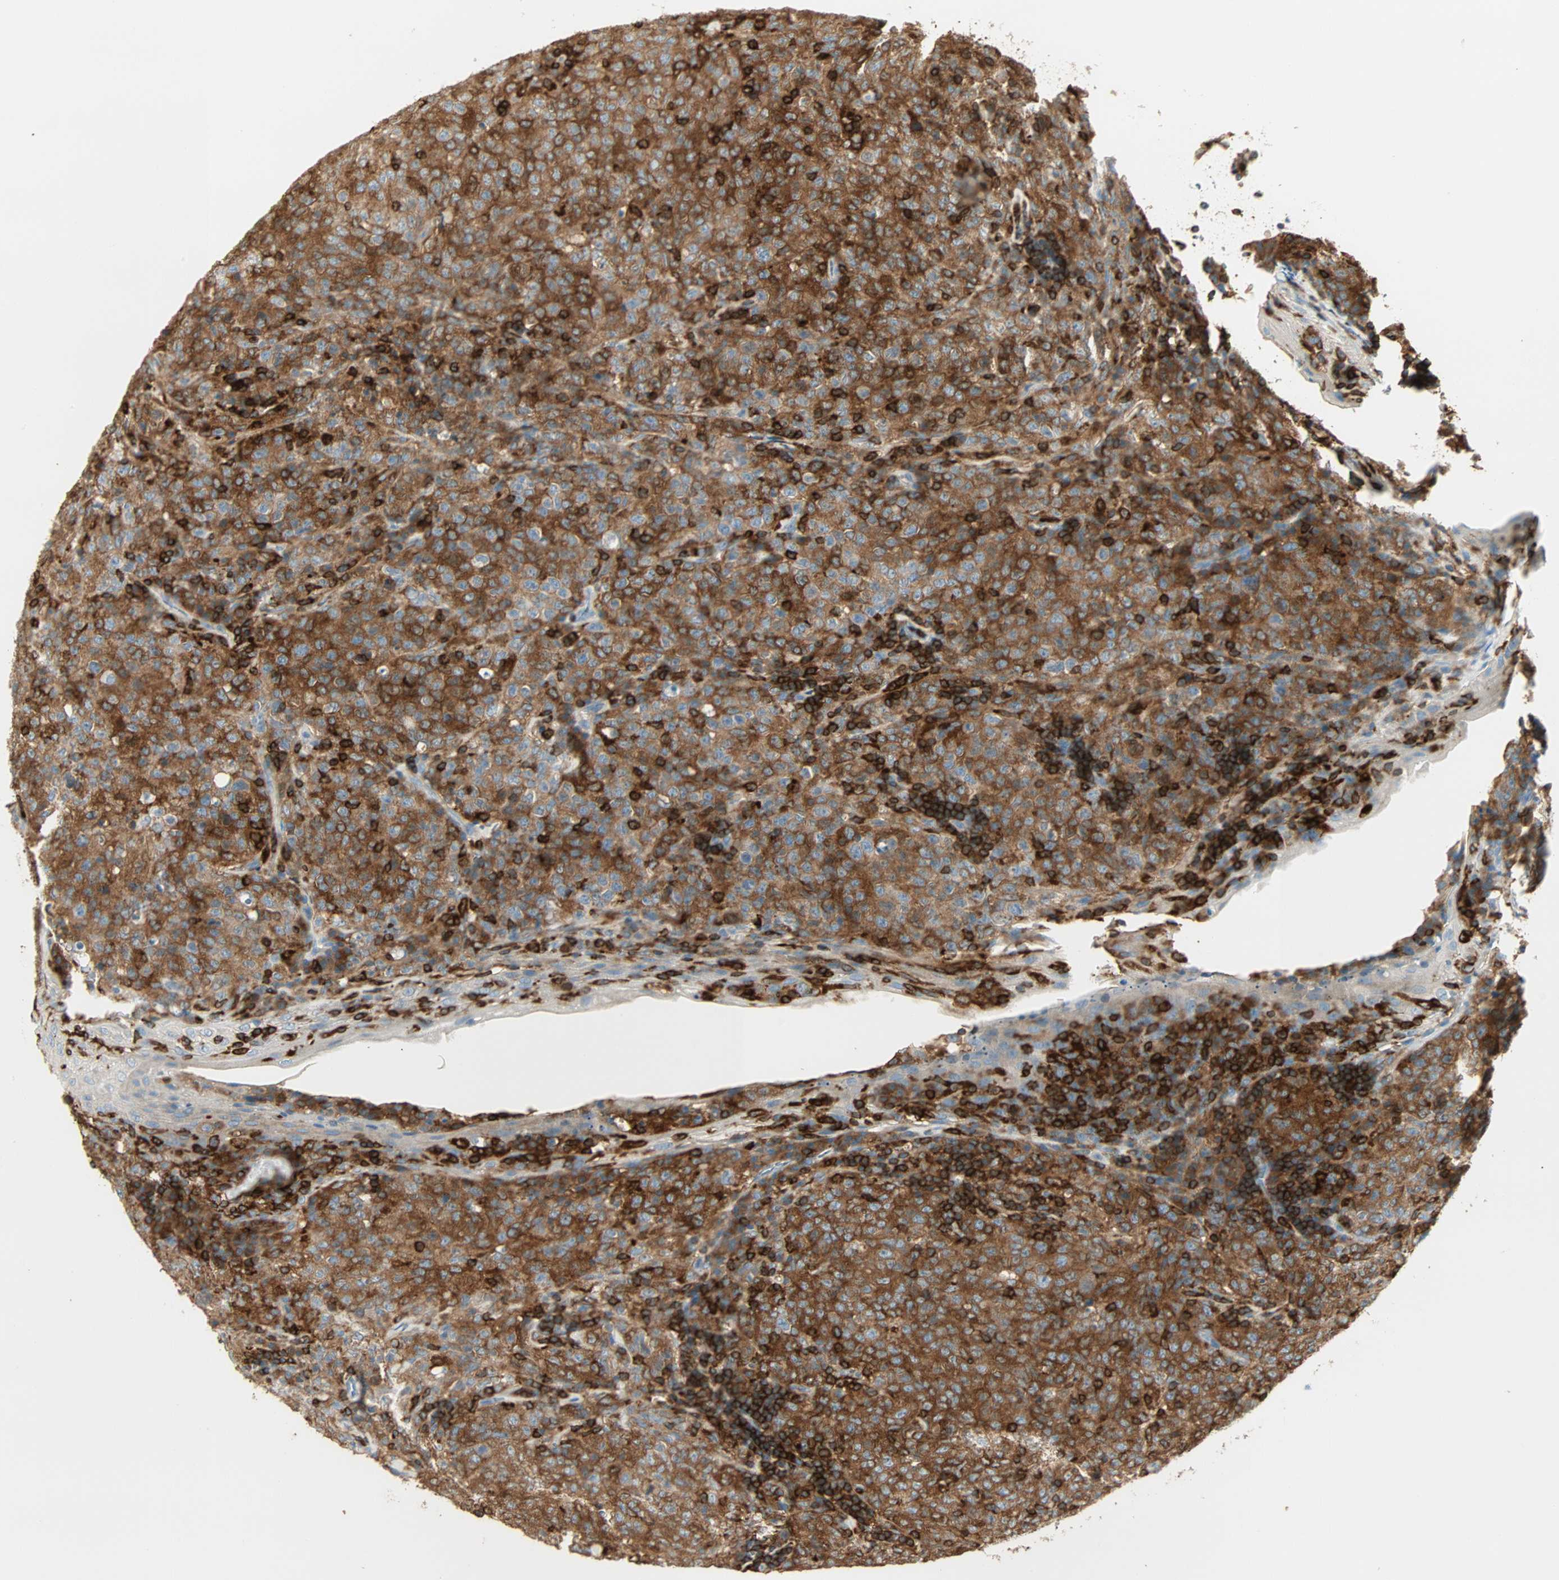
{"staining": {"intensity": "moderate", "quantity": ">75%", "location": "cytoplasmic/membranous"}, "tissue": "lymphoma", "cell_type": "Tumor cells", "image_type": "cancer", "snomed": [{"axis": "morphology", "description": "Malignant lymphoma, non-Hodgkin's type, High grade"}, {"axis": "topography", "description": "Tonsil"}], "caption": "The image demonstrates immunohistochemical staining of lymphoma. There is moderate cytoplasmic/membranous positivity is identified in approximately >75% of tumor cells. The staining was performed using DAB, with brown indicating positive protein expression. Nuclei are stained blue with hematoxylin.", "gene": "FMNL1", "patient": {"sex": "female", "age": 36}}